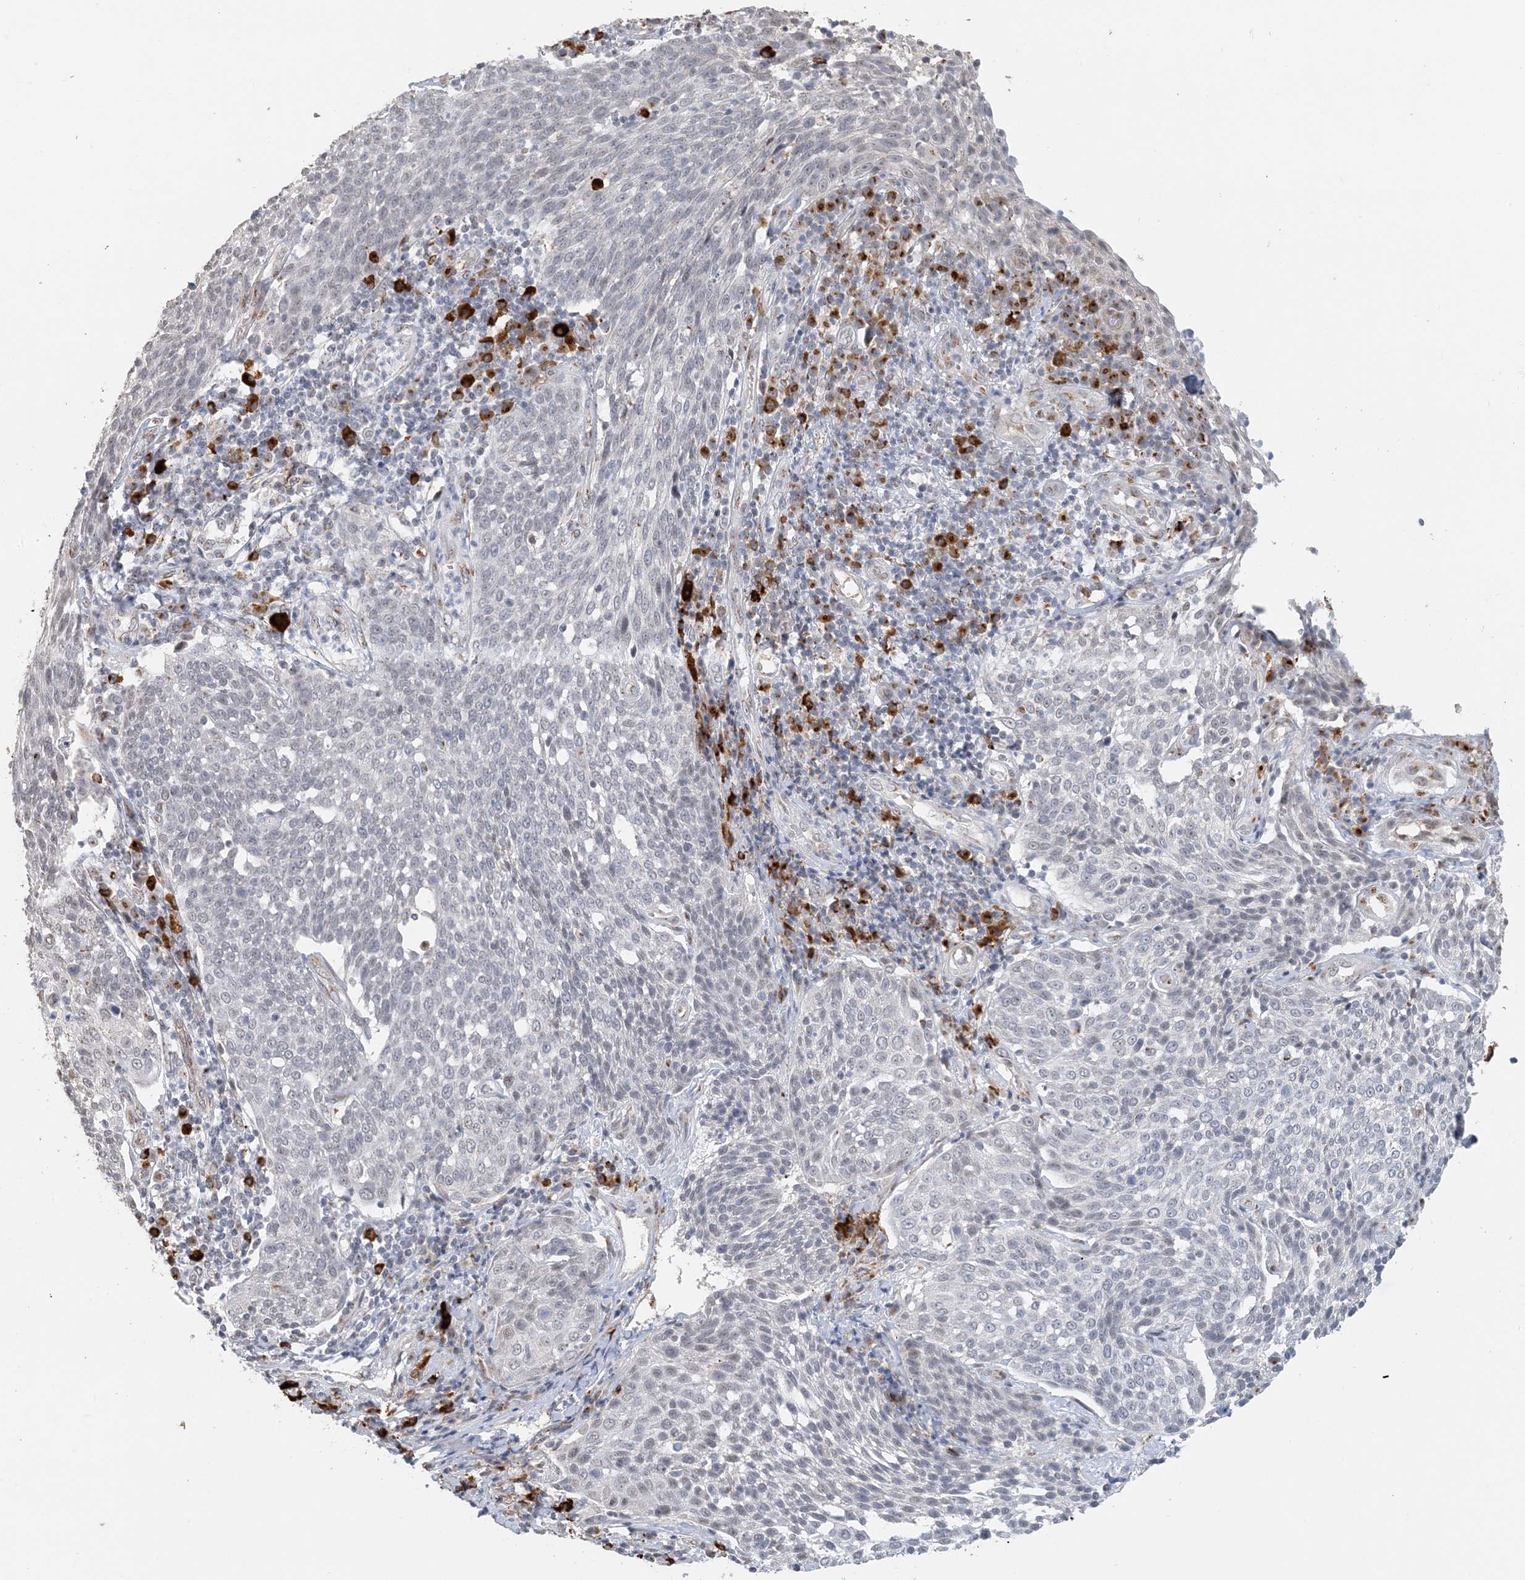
{"staining": {"intensity": "negative", "quantity": "none", "location": "none"}, "tissue": "cervical cancer", "cell_type": "Tumor cells", "image_type": "cancer", "snomed": [{"axis": "morphology", "description": "Squamous cell carcinoma, NOS"}, {"axis": "topography", "description": "Cervix"}], "caption": "The IHC histopathology image has no significant expression in tumor cells of cervical squamous cell carcinoma tissue.", "gene": "ZCCHC4", "patient": {"sex": "female", "age": 34}}